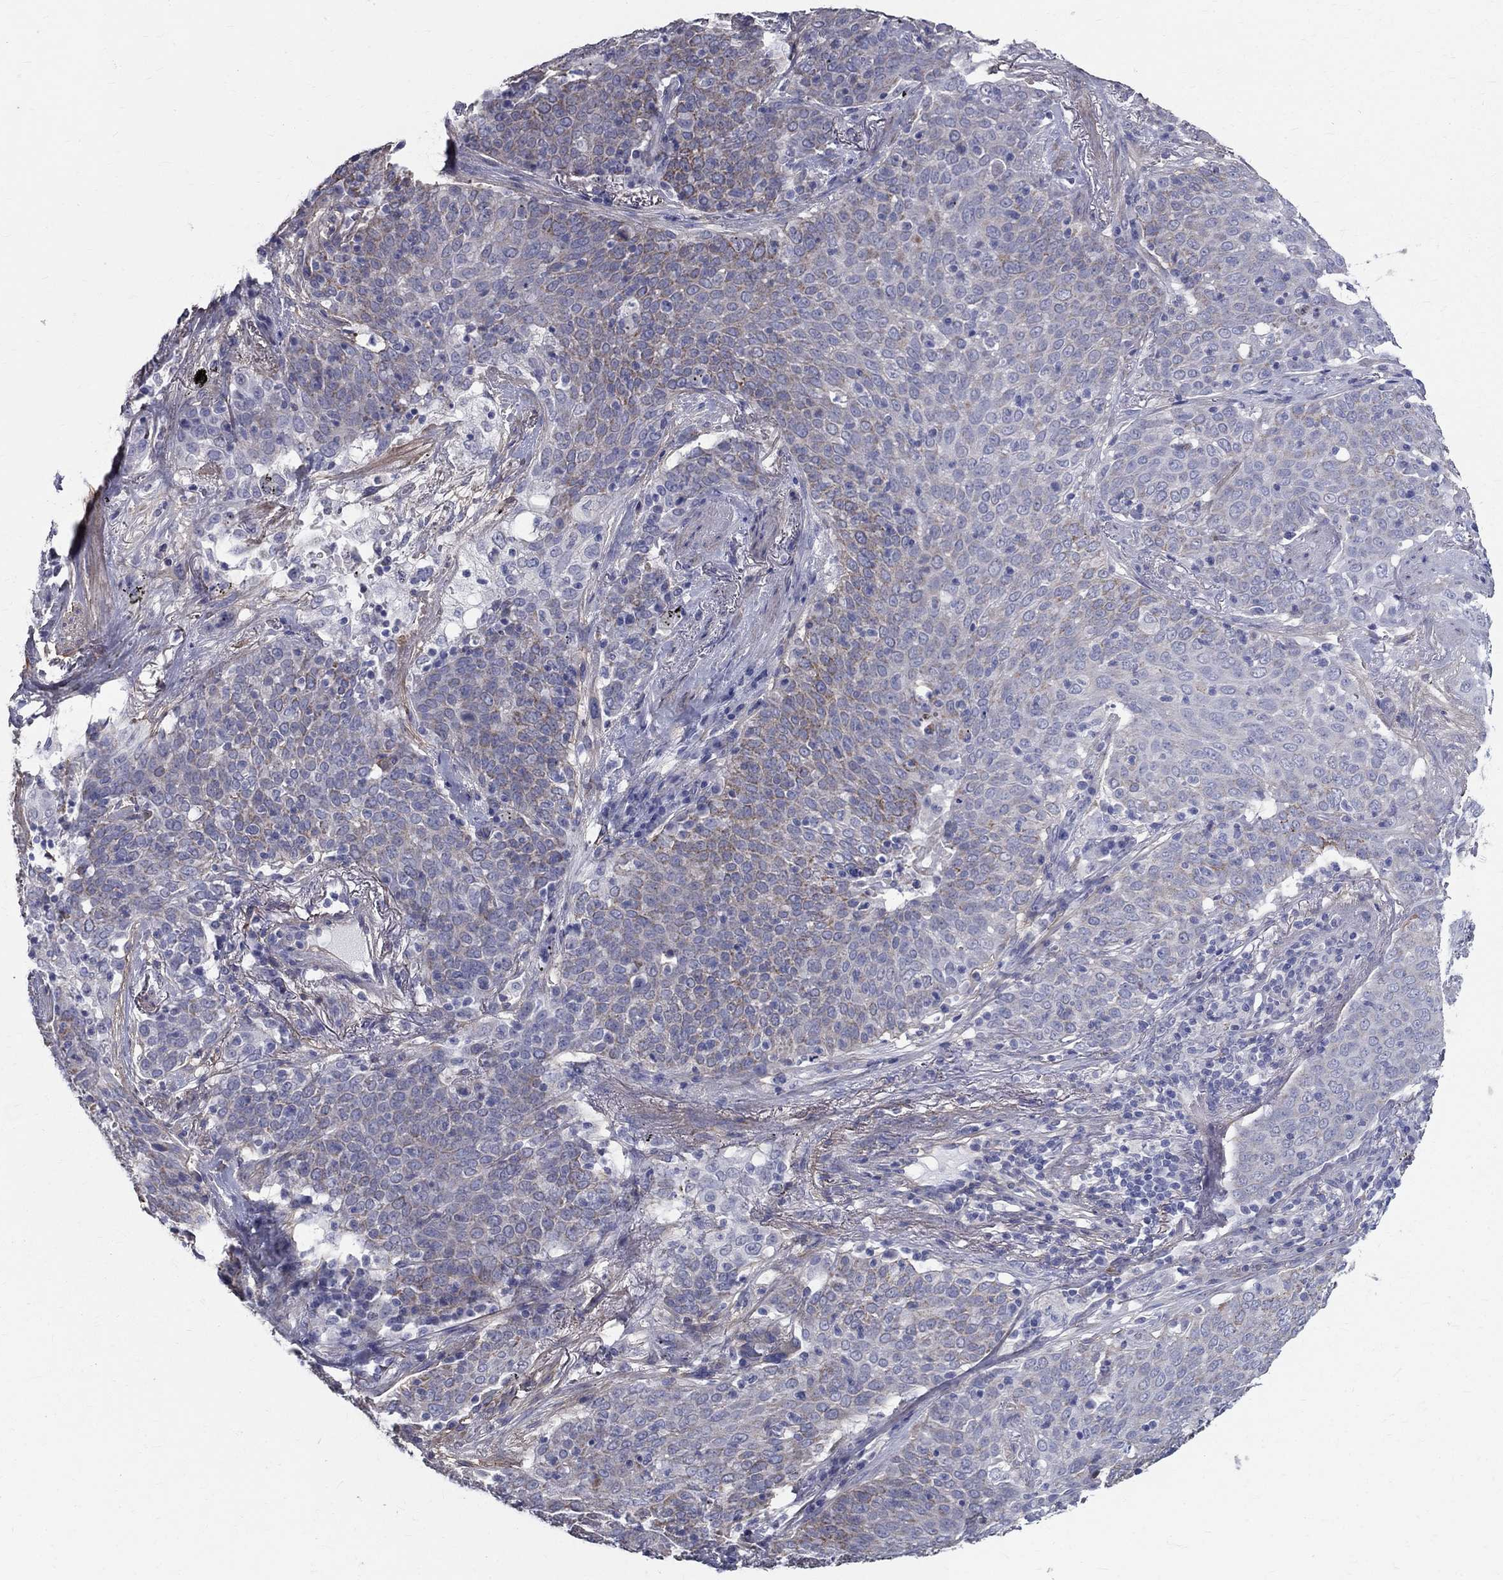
{"staining": {"intensity": "weak", "quantity": "25%-75%", "location": "cytoplasmic/membranous"}, "tissue": "lung cancer", "cell_type": "Tumor cells", "image_type": "cancer", "snomed": [{"axis": "morphology", "description": "Squamous cell carcinoma, NOS"}, {"axis": "topography", "description": "Lung"}], "caption": "A photomicrograph showing weak cytoplasmic/membranous positivity in about 25%-75% of tumor cells in lung squamous cell carcinoma, as visualized by brown immunohistochemical staining.", "gene": "ANXA10", "patient": {"sex": "male", "age": 82}}